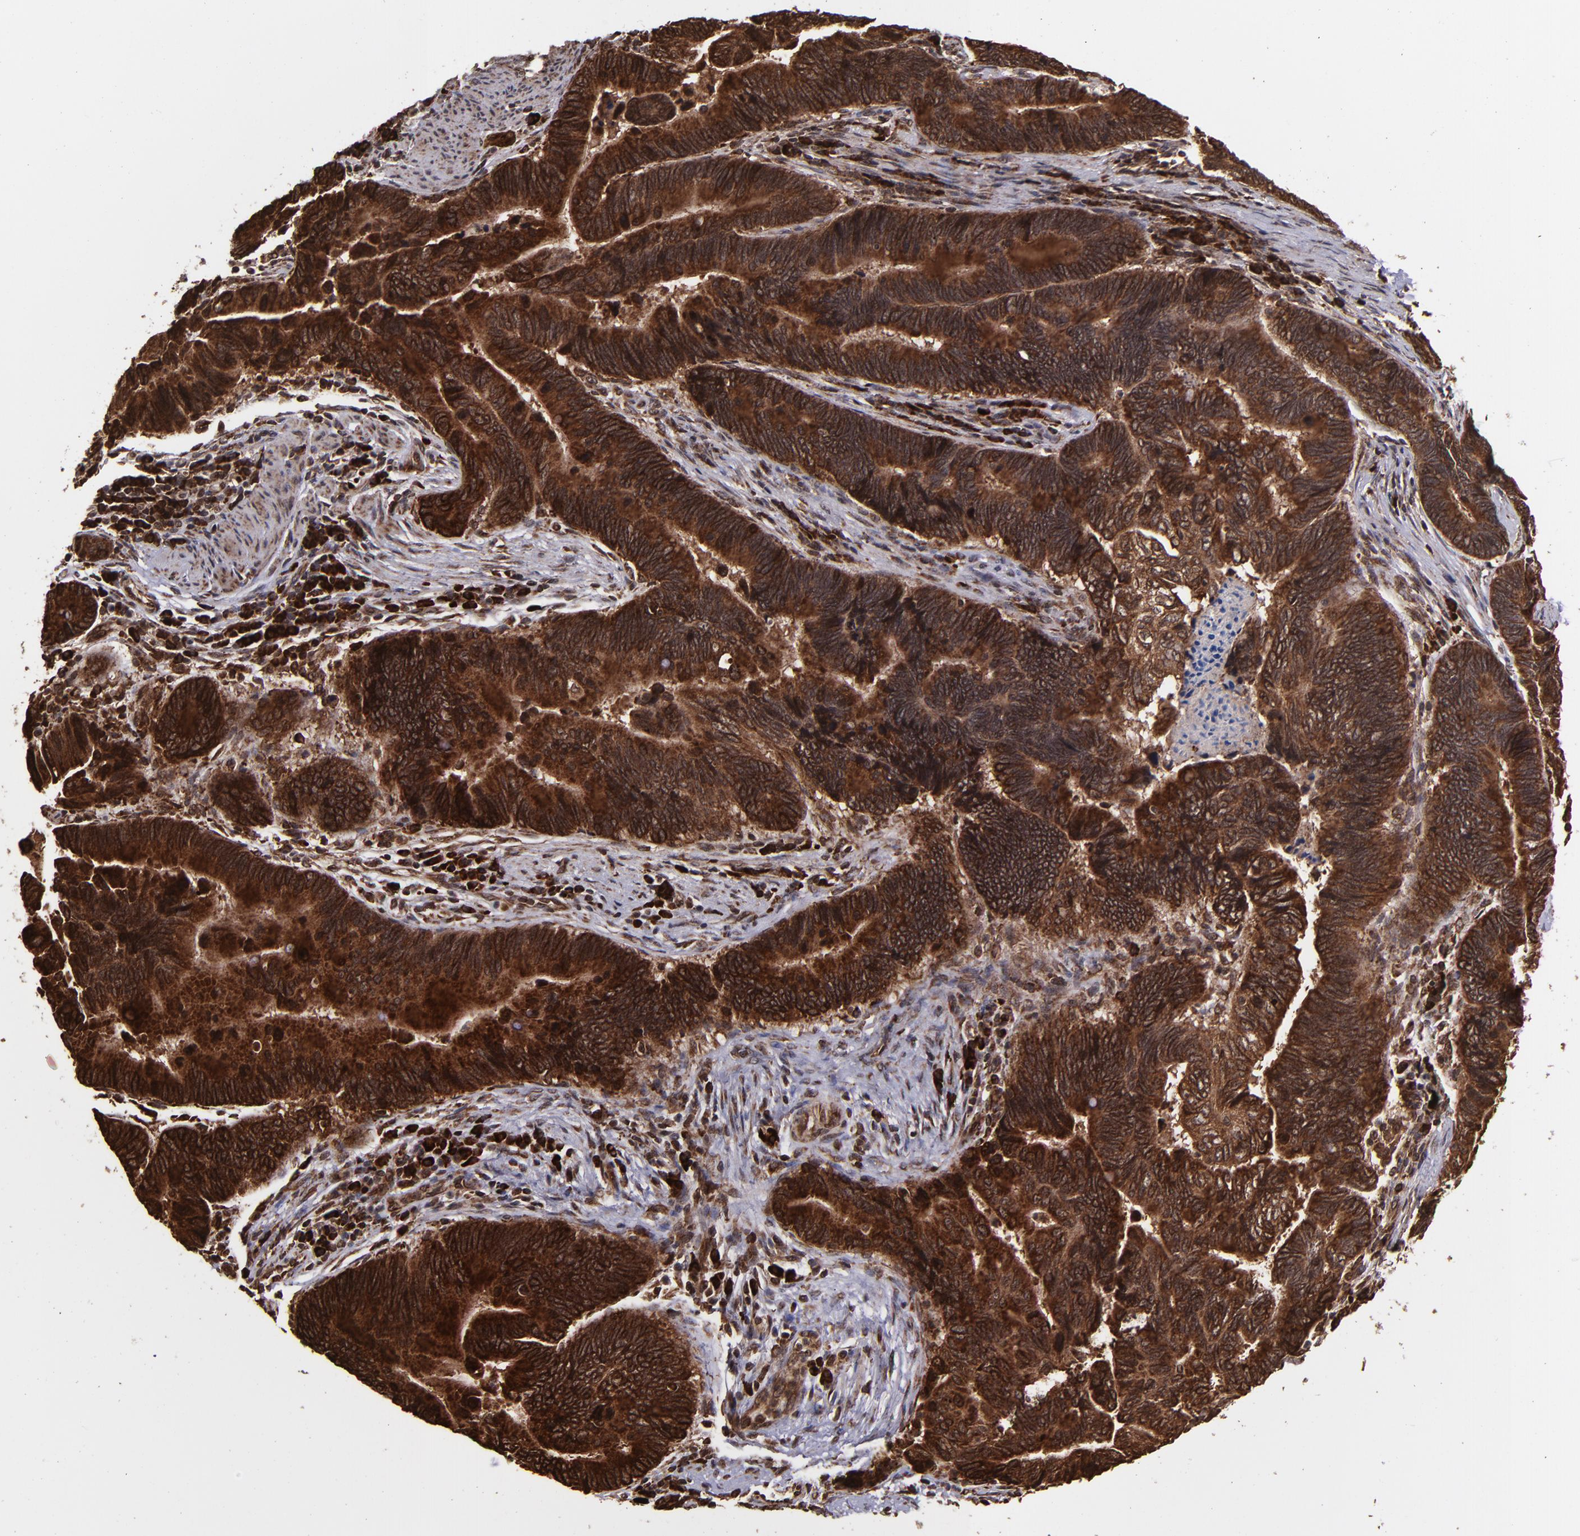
{"staining": {"intensity": "strong", "quantity": ">75%", "location": "cytoplasmic/membranous,nuclear"}, "tissue": "pancreatic cancer", "cell_type": "Tumor cells", "image_type": "cancer", "snomed": [{"axis": "morphology", "description": "Adenocarcinoma, NOS"}, {"axis": "topography", "description": "Pancreas"}], "caption": "Tumor cells show high levels of strong cytoplasmic/membranous and nuclear expression in about >75% of cells in human pancreatic cancer (adenocarcinoma). (DAB = brown stain, brightfield microscopy at high magnification).", "gene": "EIF4ENIF1", "patient": {"sex": "female", "age": 70}}